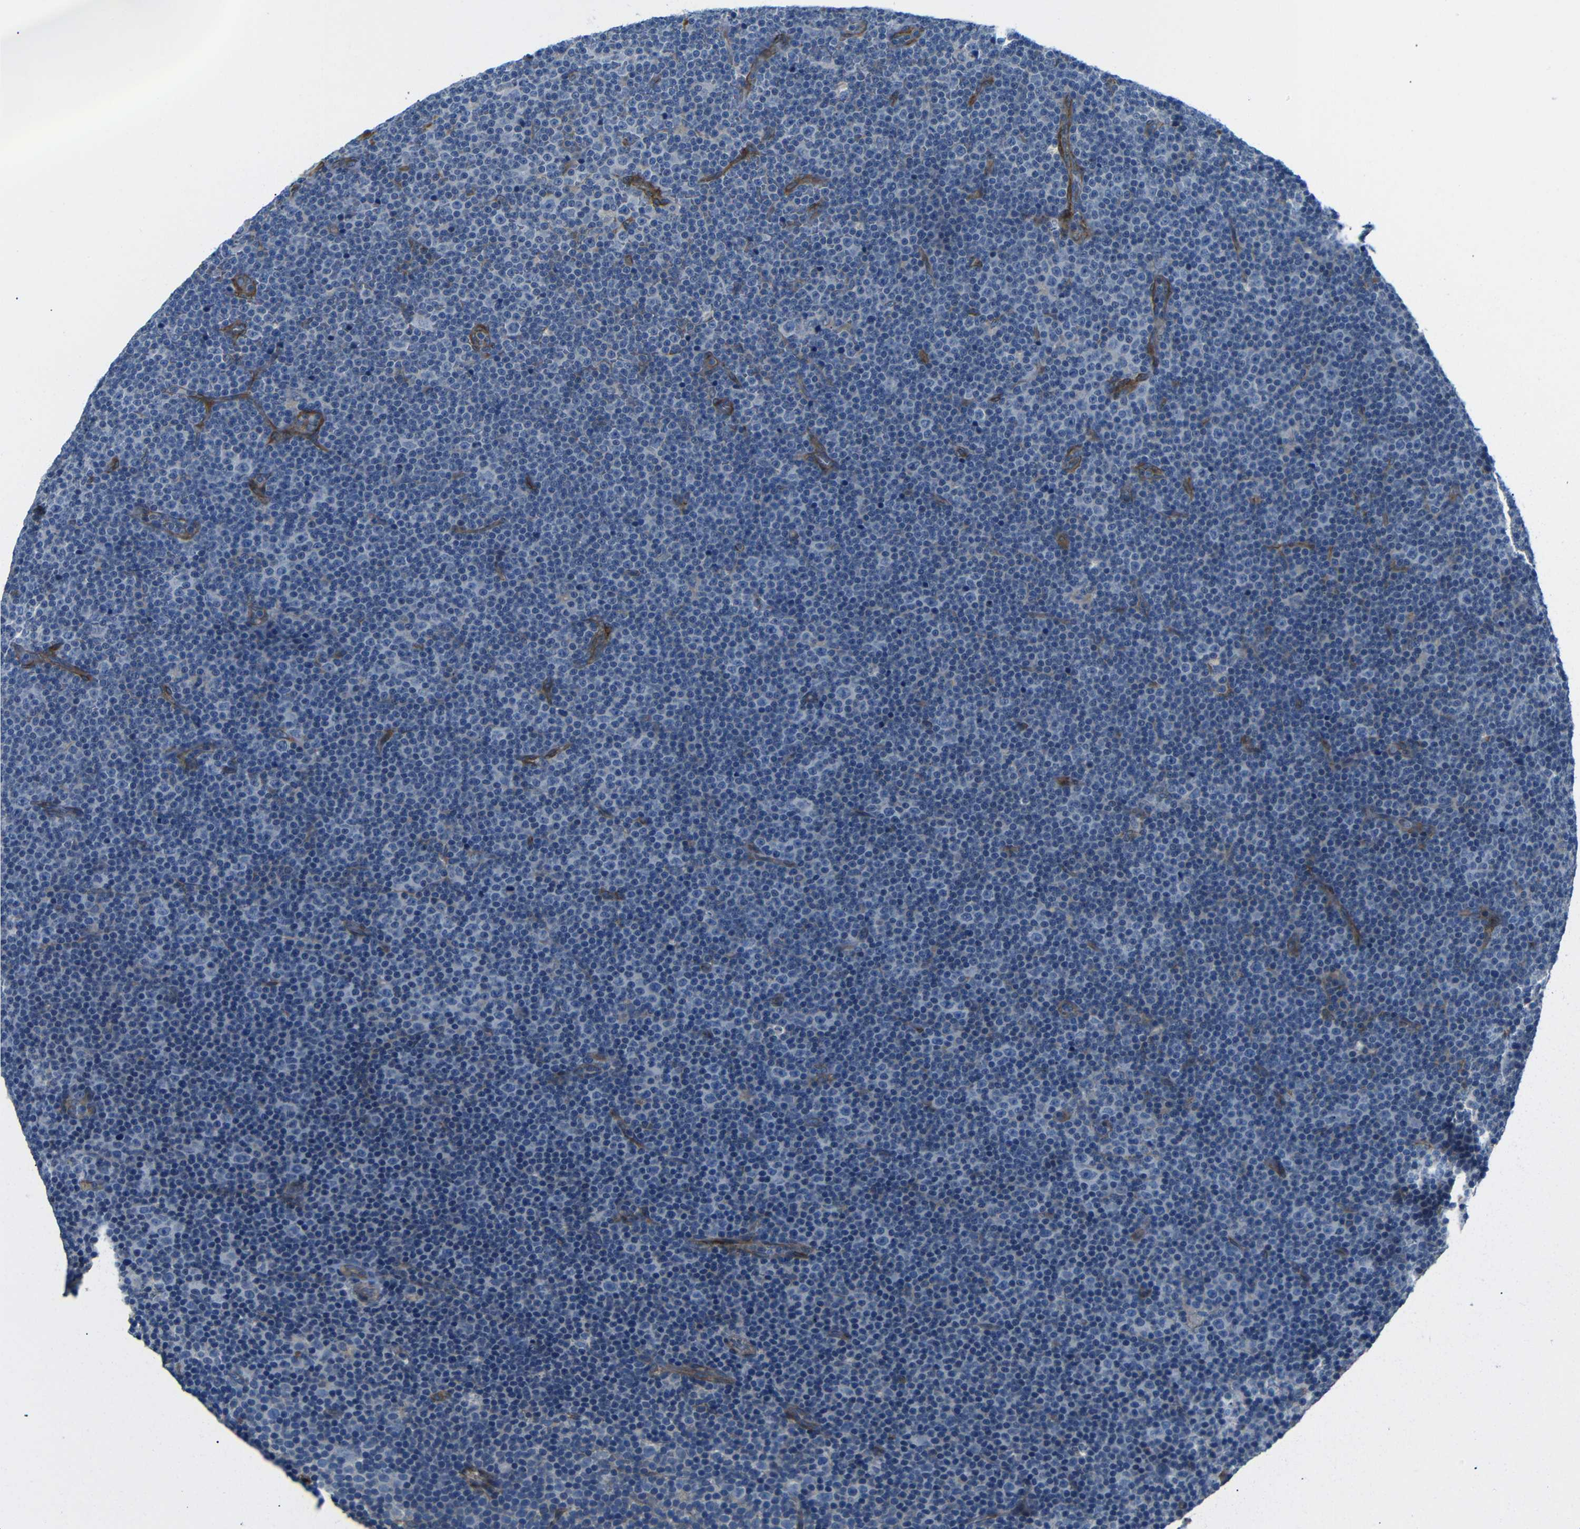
{"staining": {"intensity": "negative", "quantity": "none", "location": "none"}, "tissue": "lymphoma", "cell_type": "Tumor cells", "image_type": "cancer", "snomed": [{"axis": "morphology", "description": "Malignant lymphoma, non-Hodgkin's type, Low grade"}, {"axis": "topography", "description": "Lymph node"}], "caption": "This histopathology image is of lymphoma stained with immunohistochemistry to label a protein in brown with the nuclei are counter-stained blue. There is no expression in tumor cells.", "gene": "MYO1B", "patient": {"sex": "female", "age": 67}}